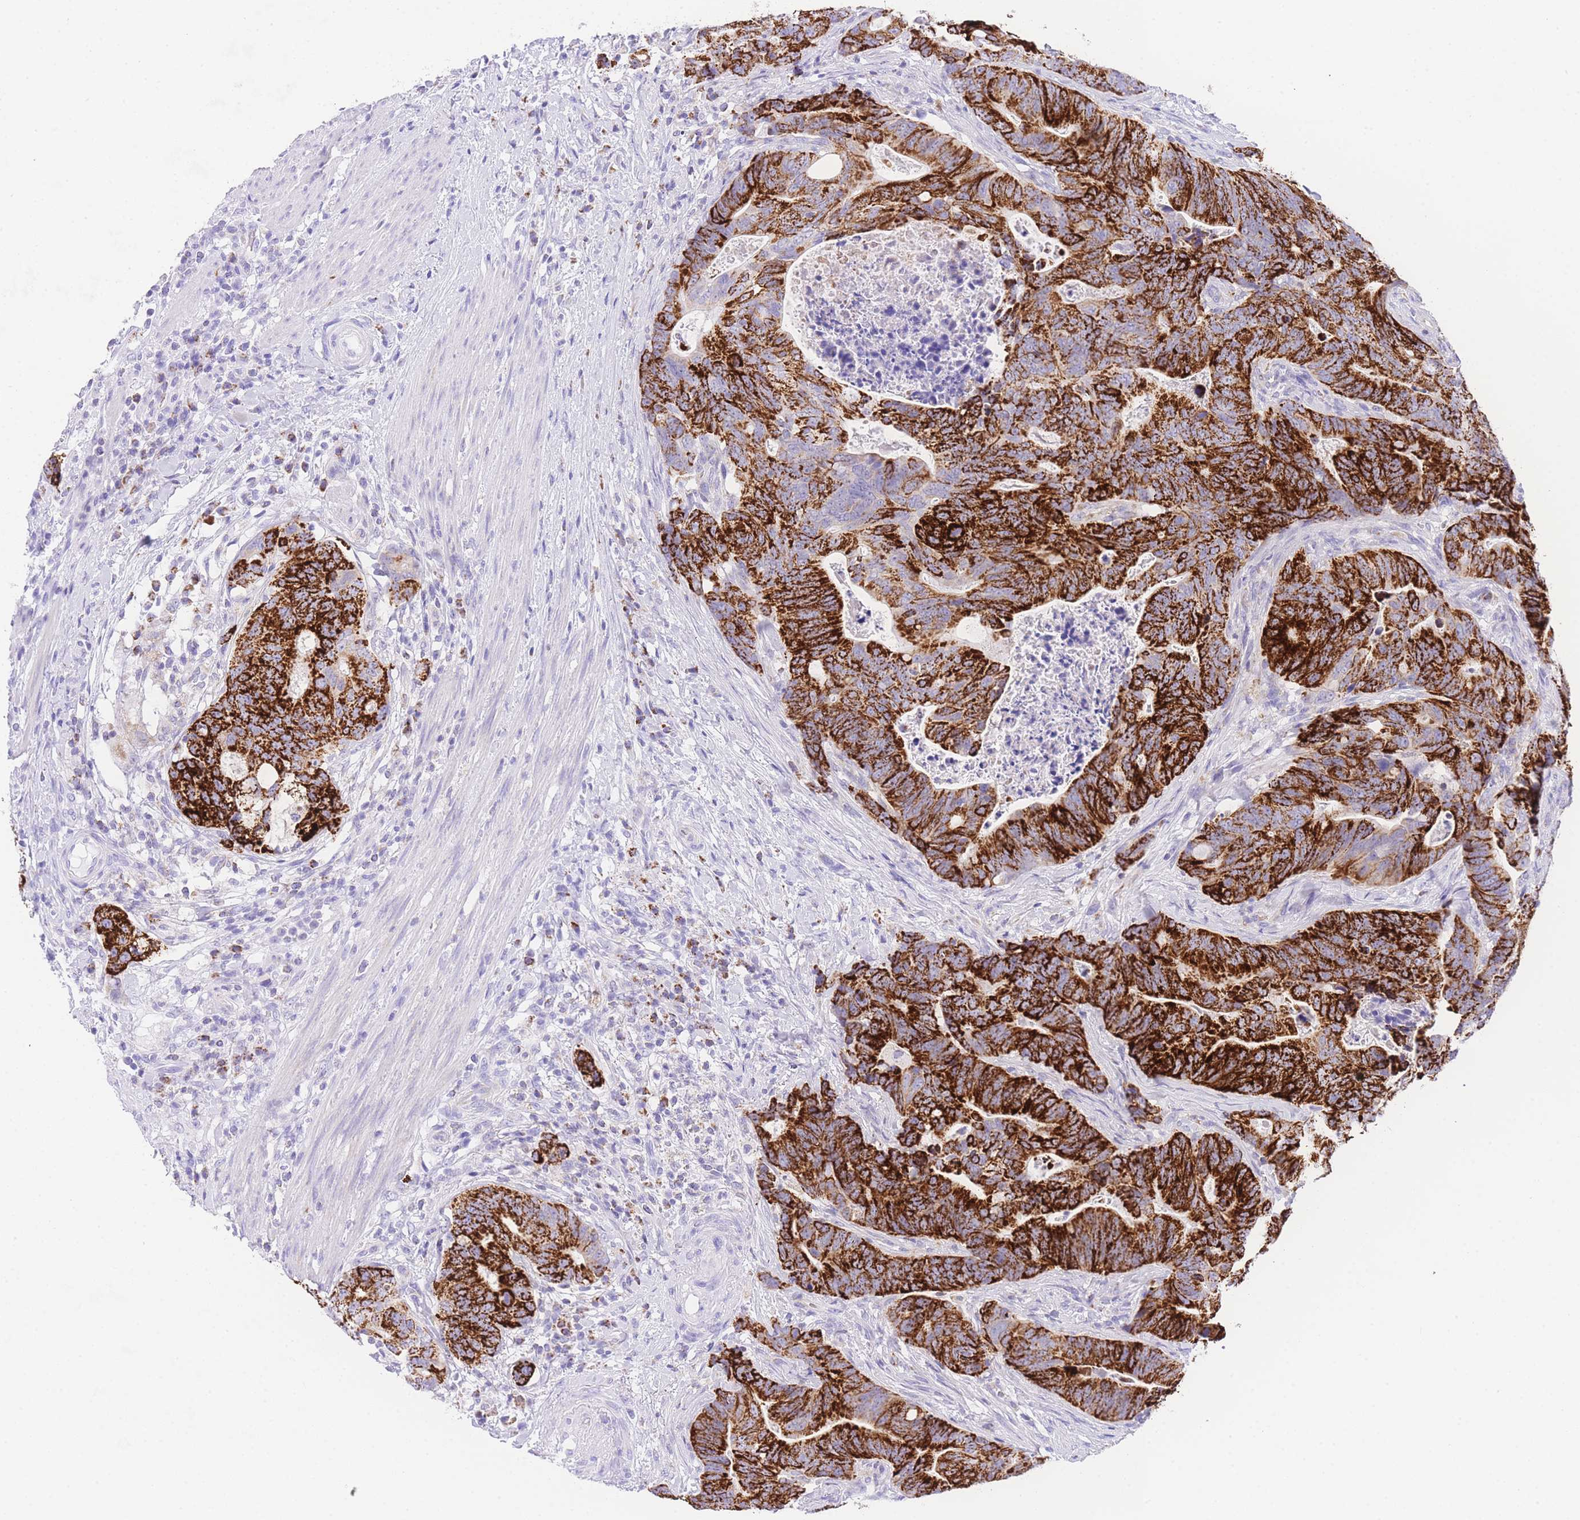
{"staining": {"intensity": "strong", "quantity": ">75%", "location": "cytoplasmic/membranous"}, "tissue": "colorectal cancer", "cell_type": "Tumor cells", "image_type": "cancer", "snomed": [{"axis": "morphology", "description": "Adenocarcinoma, NOS"}, {"axis": "topography", "description": "Colon"}], "caption": "Protein expression analysis of adenocarcinoma (colorectal) exhibits strong cytoplasmic/membranous positivity in approximately >75% of tumor cells. (DAB (3,3'-diaminobenzidine) = brown stain, brightfield microscopy at high magnification).", "gene": "NKD2", "patient": {"sex": "female", "age": 82}}